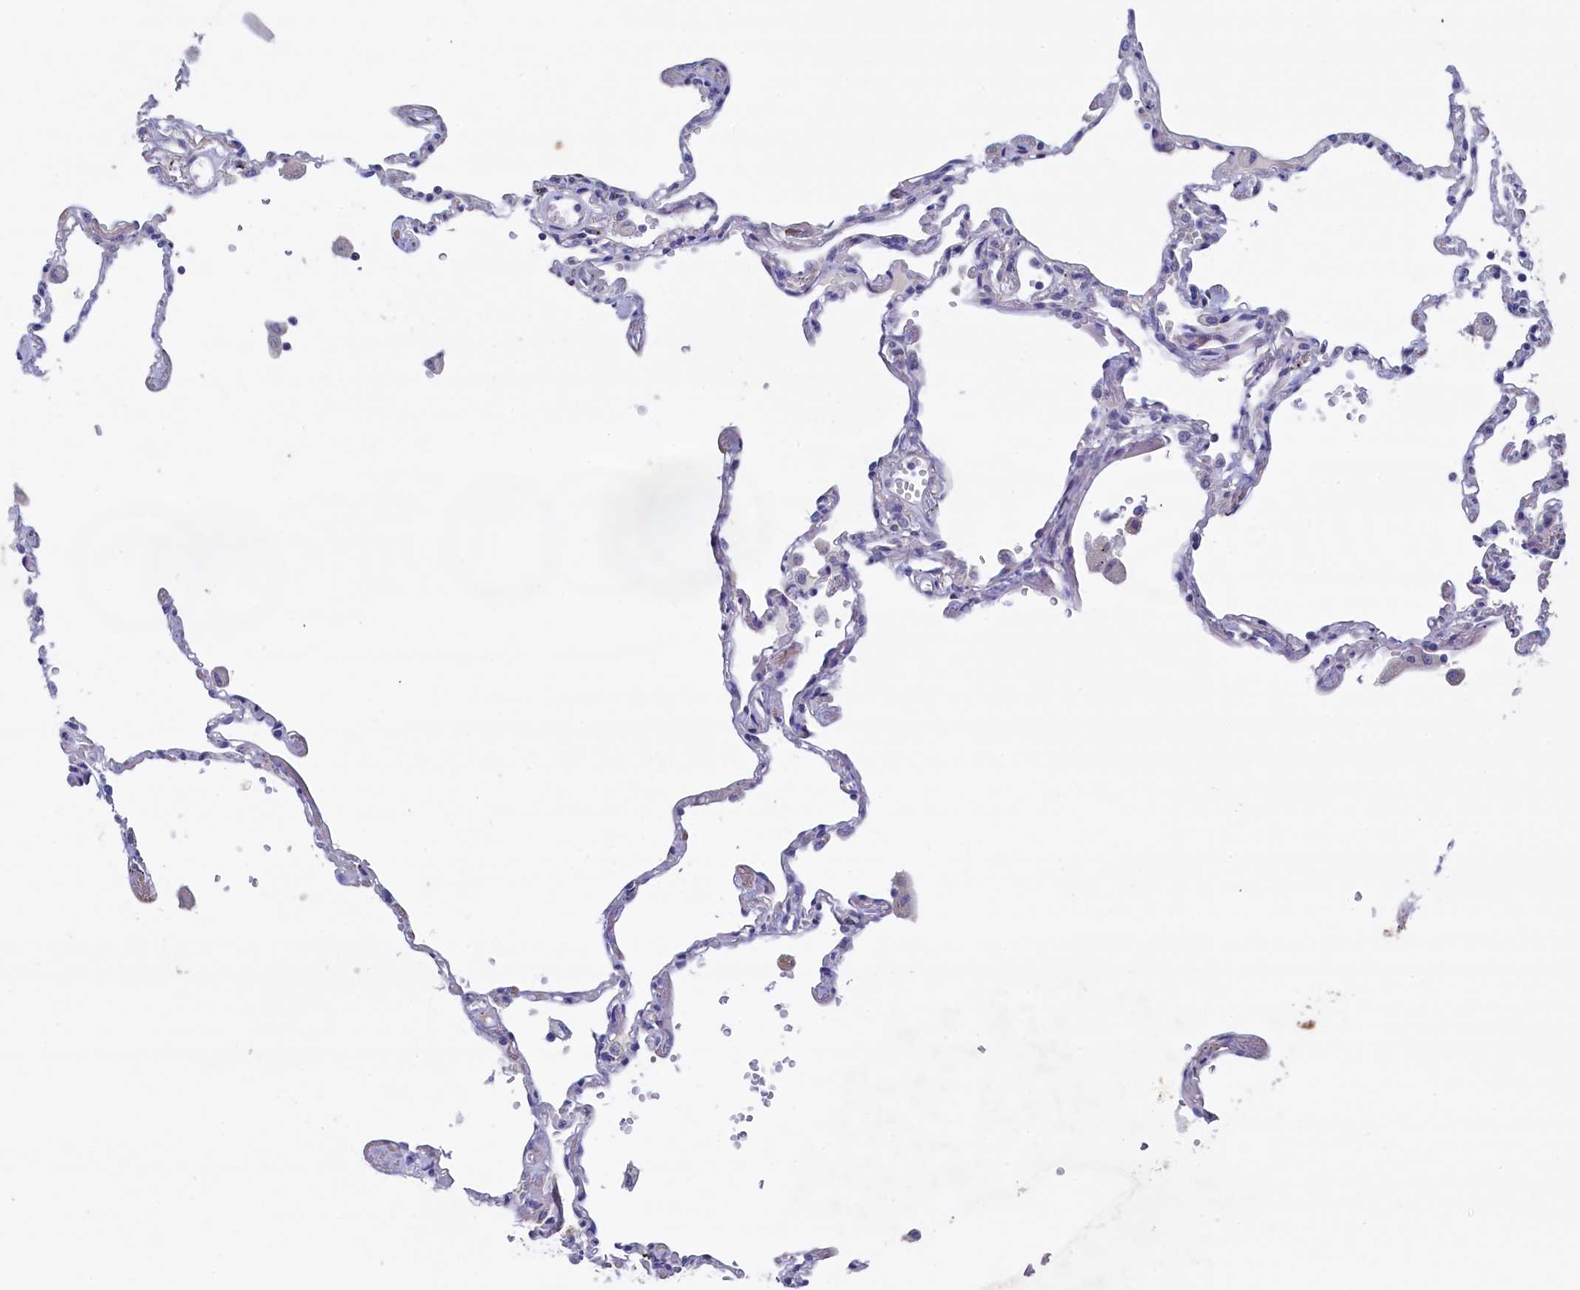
{"staining": {"intensity": "negative", "quantity": "none", "location": "none"}, "tissue": "lung", "cell_type": "Alveolar cells", "image_type": "normal", "snomed": [{"axis": "morphology", "description": "Normal tissue, NOS"}, {"axis": "topography", "description": "Lung"}], "caption": "An immunohistochemistry (IHC) image of normal lung is shown. There is no staining in alveolar cells of lung. Nuclei are stained in blue.", "gene": "CBLIF", "patient": {"sex": "female", "age": 67}}